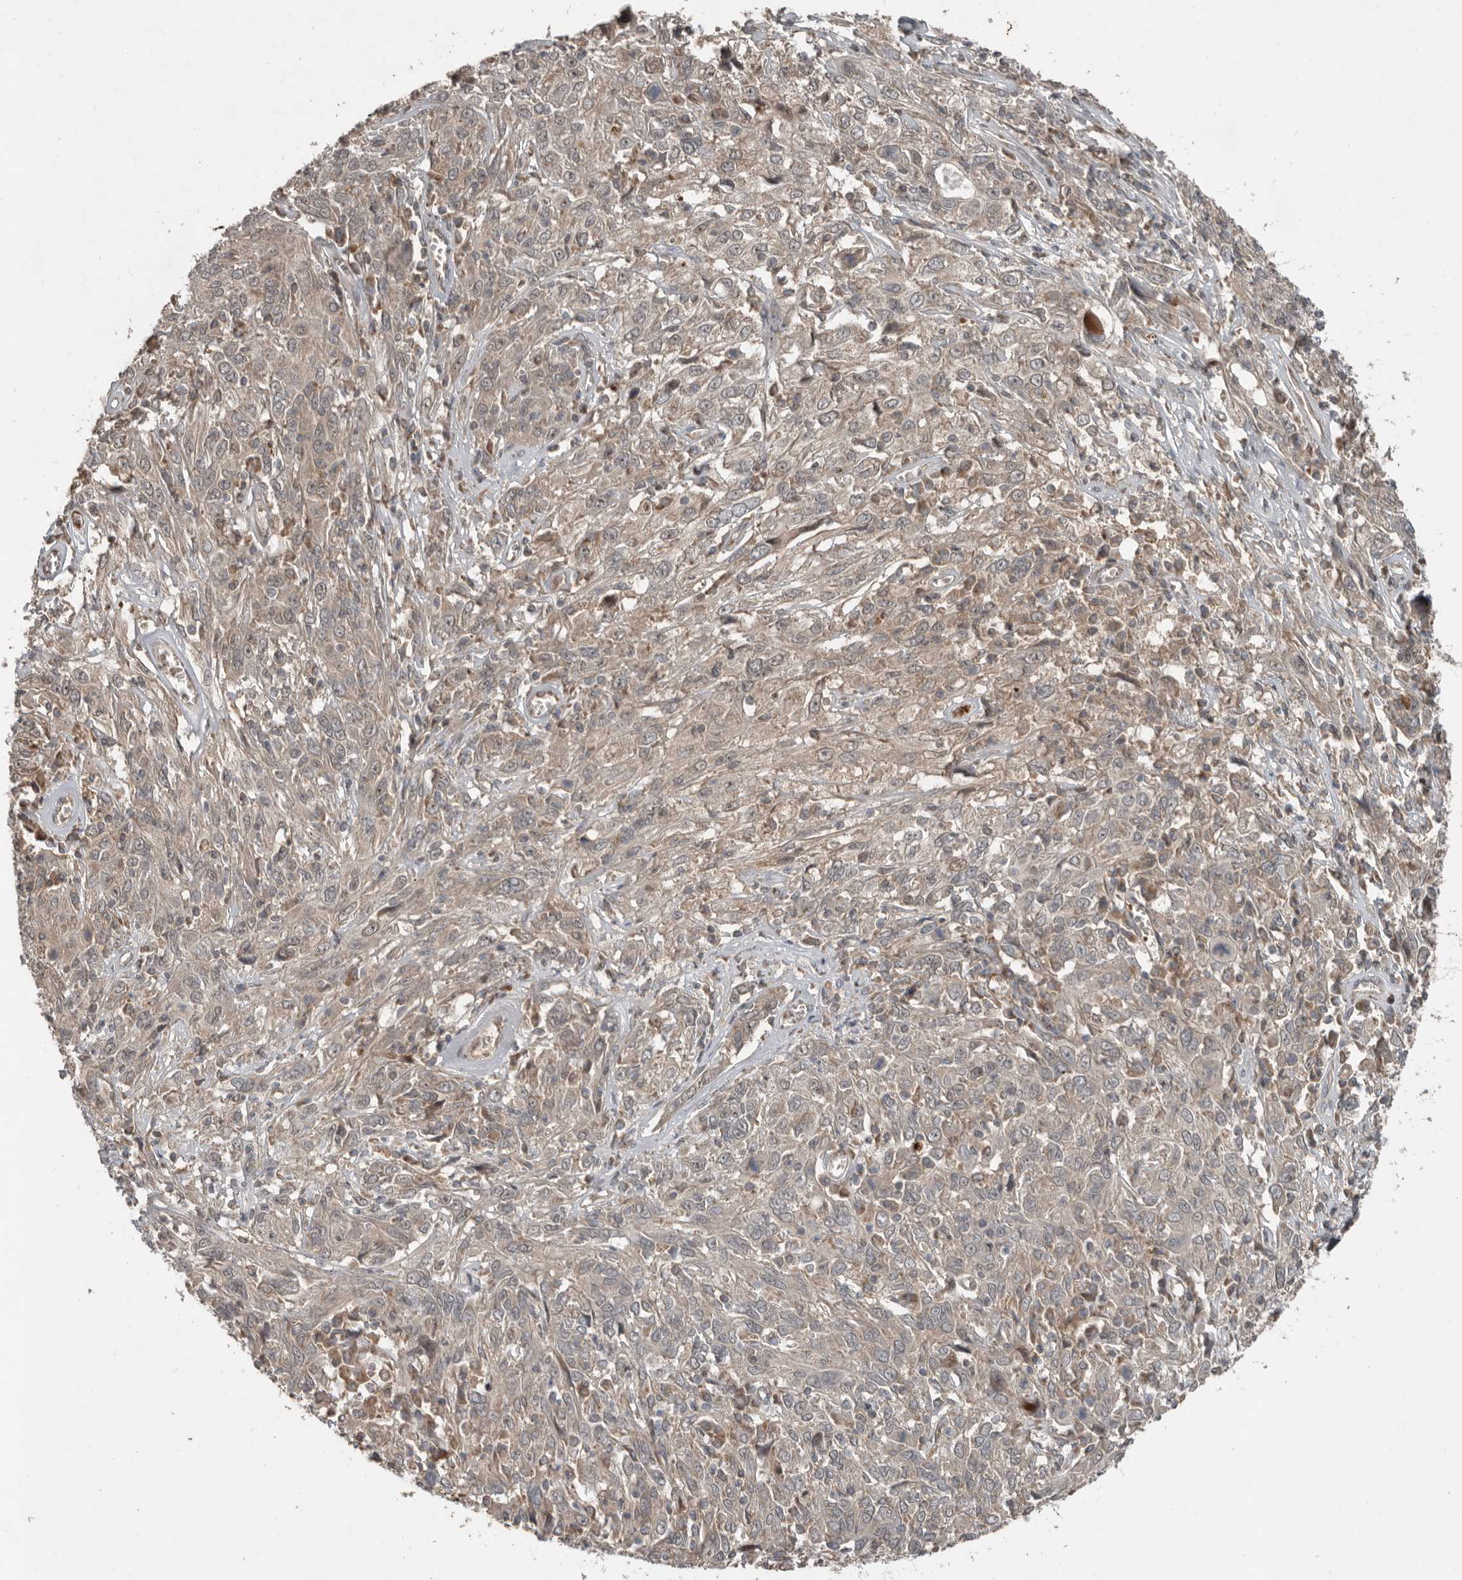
{"staining": {"intensity": "weak", "quantity": "<25%", "location": "cytoplasmic/membranous"}, "tissue": "cervical cancer", "cell_type": "Tumor cells", "image_type": "cancer", "snomed": [{"axis": "morphology", "description": "Squamous cell carcinoma, NOS"}, {"axis": "topography", "description": "Cervix"}], "caption": "Squamous cell carcinoma (cervical) was stained to show a protein in brown. There is no significant staining in tumor cells. (Immunohistochemistry (ihc), brightfield microscopy, high magnification).", "gene": "SLC6A7", "patient": {"sex": "female", "age": 46}}